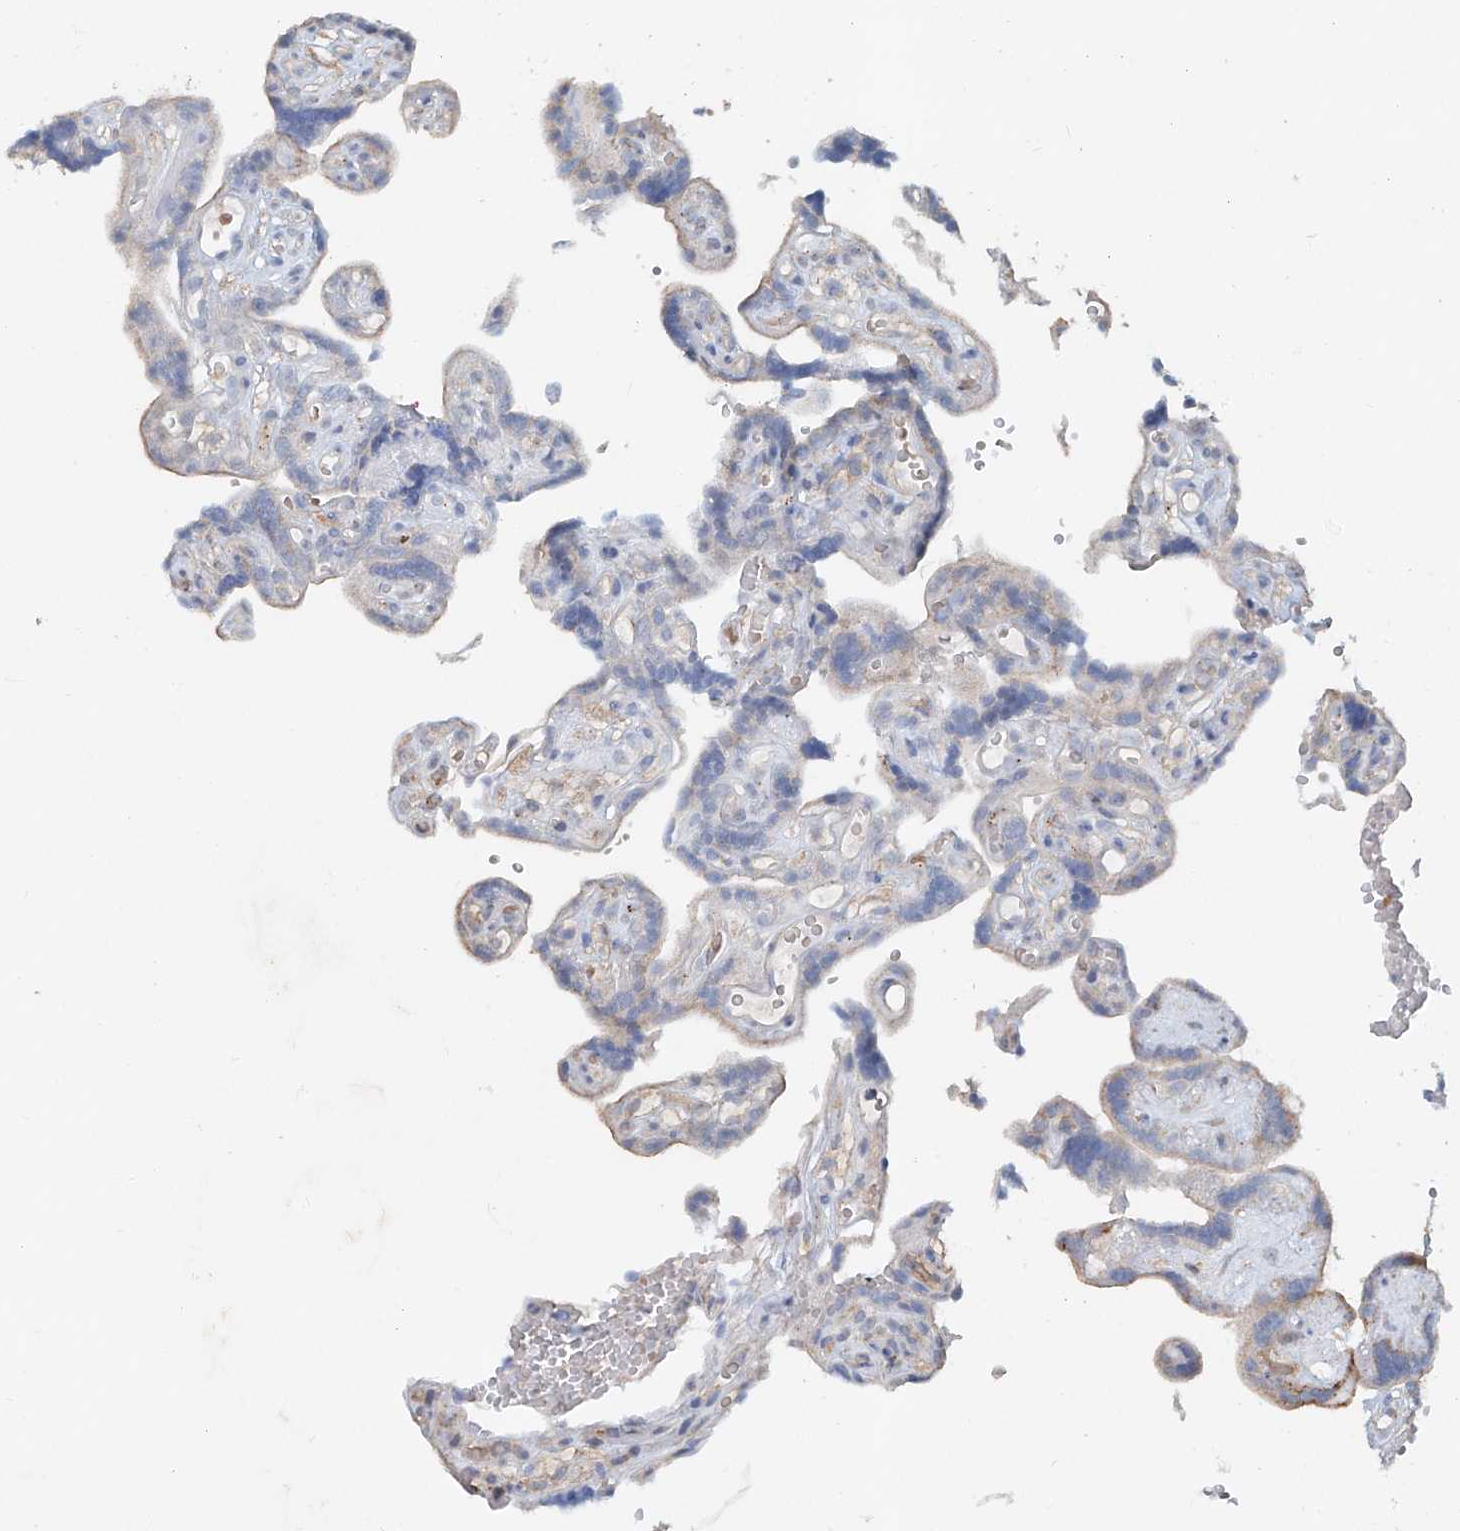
{"staining": {"intensity": "weak", "quantity": ">75%", "location": "cytoplasmic/membranous"}, "tissue": "placenta", "cell_type": "Decidual cells", "image_type": "normal", "snomed": [{"axis": "morphology", "description": "Normal tissue, NOS"}, {"axis": "topography", "description": "Placenta"}], "caption": "Placenta was stained to show a protein in brown. There is low levels of weak cytoplasmic/membranous staining in approximately >75% of decidual cells.", "gene": "TRIM47", "patient": {"sex": "female", "age": 30}}